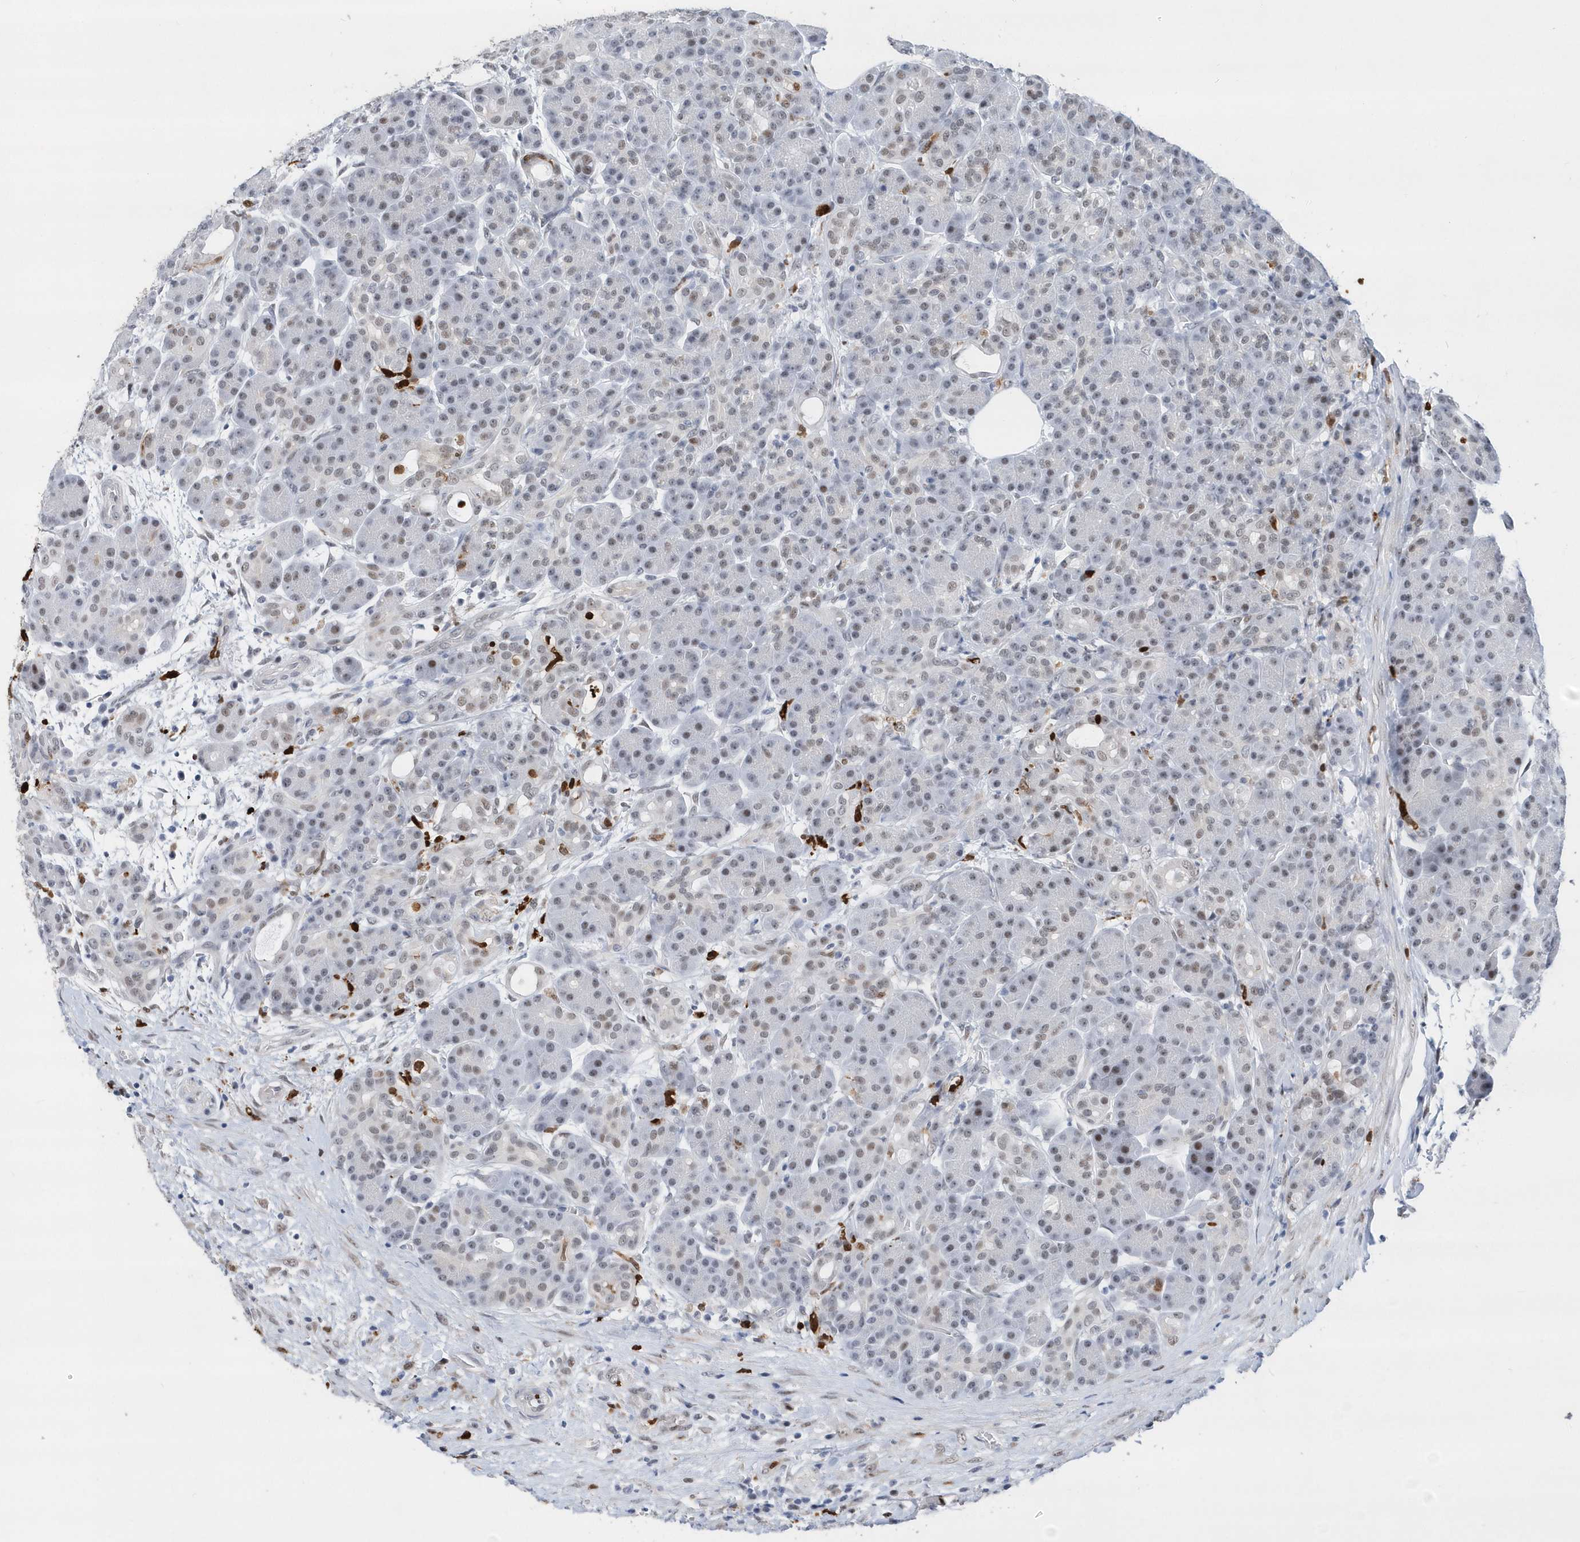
{"staining": {"intensity": "weak", "quantity": "<25%", "location": "nuclear"}, "tissue": "pancreas", "cell_type": "Exocrine glandular cells", "image_type": "normal", "snomed": [{"axis": "morphology", "description": "Normal tissue, NOS"}, {"axis": "topography", "description": "Pancreas"}], "caption": "Photomicrograph shows no protein expression in exocrine glandular cells of unremarkable pancreas. (IHC, brightfield microscopy, high magnification).", "gene": "RPP30", "patient": {"sex": "male", "age": 63}}